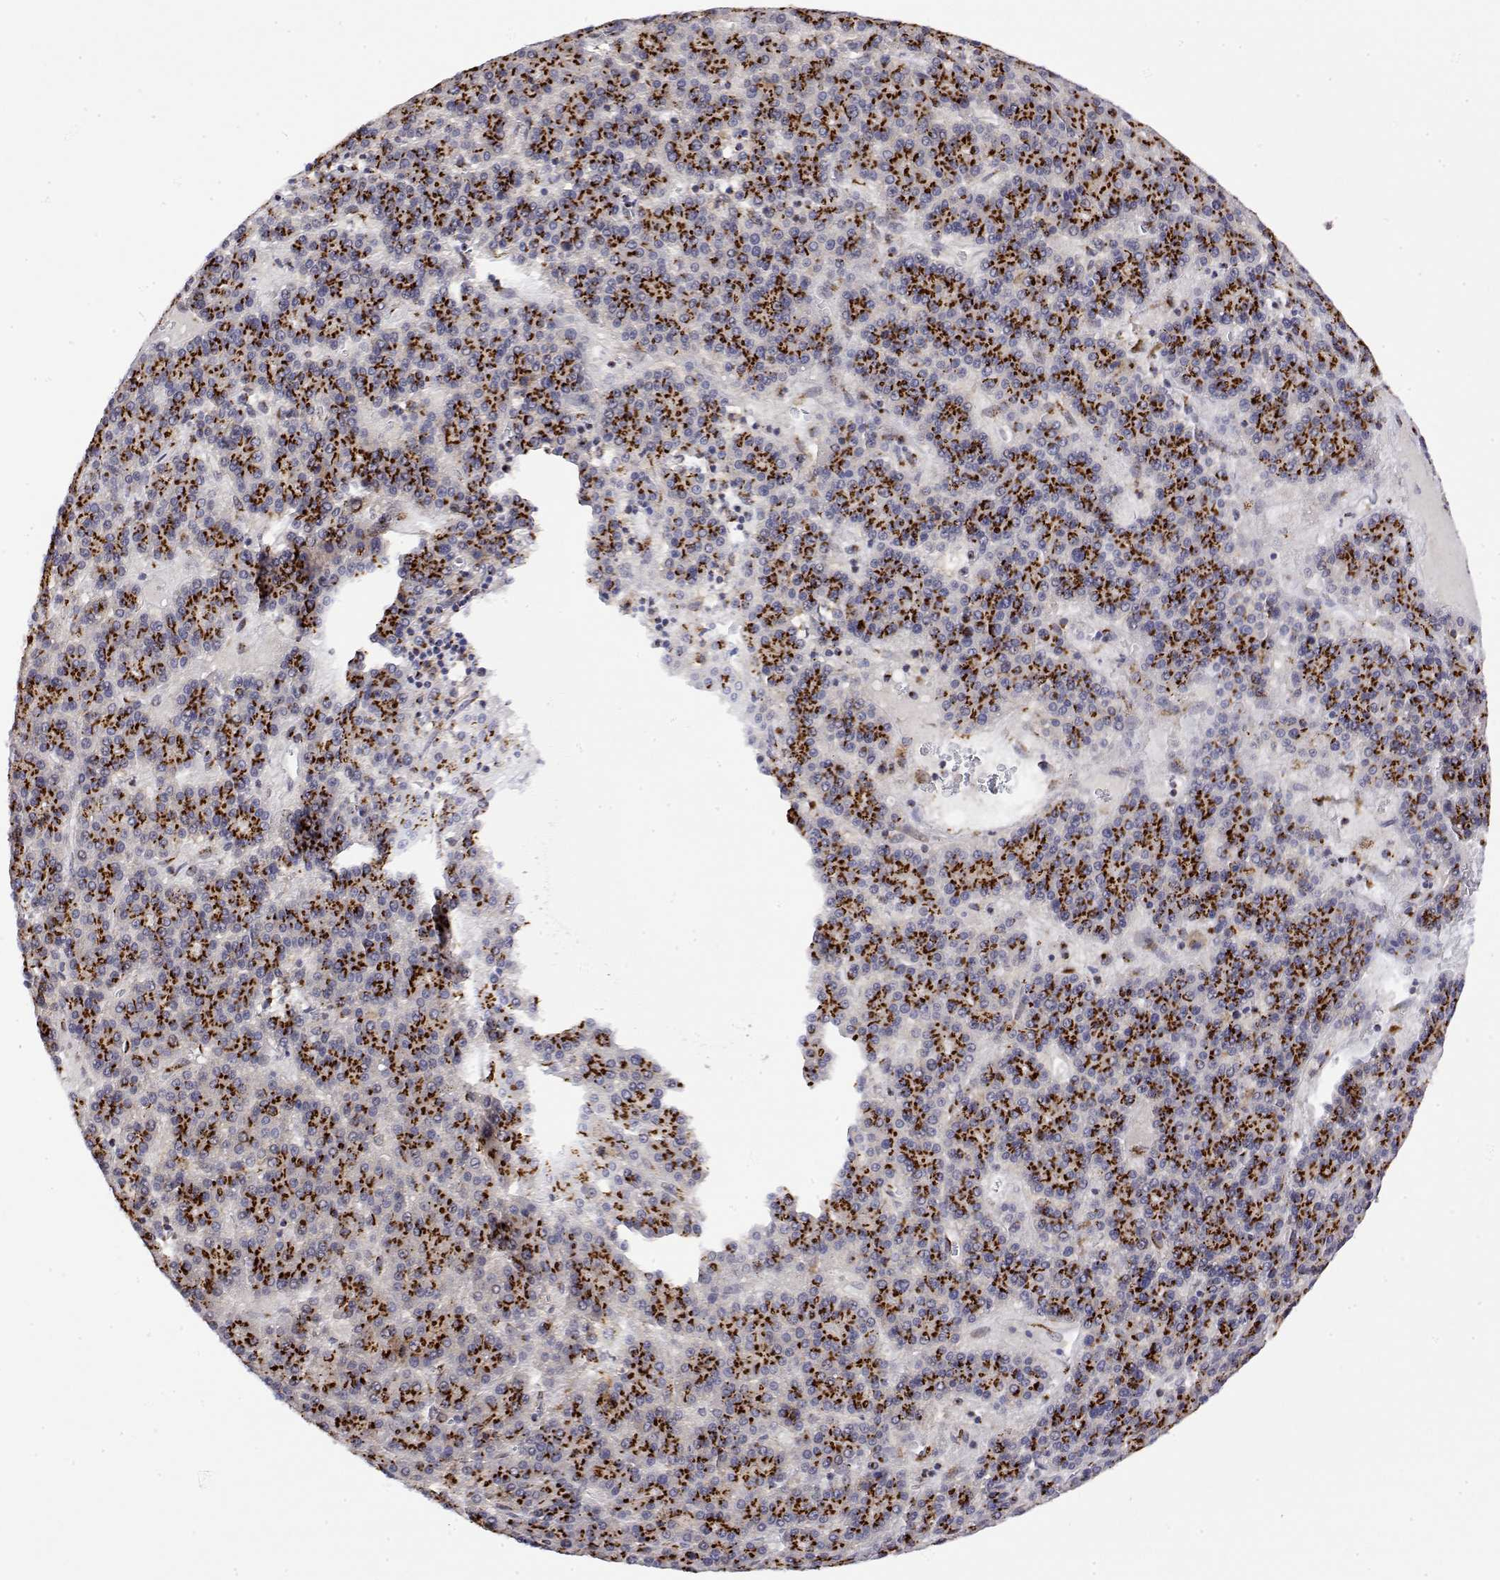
{"staining": {"intensity": "strong", "quantity": ">75%", "location": "cytoplasmic/membranous"}, "tissue": "liver cancer", "cell_type": "Tumor cells", "image_type": "cancer", "snomed": [{"axis": "morphology", "description": "Carcinoma, Hepatocellular, NOS"}, {"axis": "topography", "description": "Liver"}], "caption": "Liver hepatocellular carcinoma stained with a protein marker reveals strong staining in tumor cells.", "gene": "YIPF3", "patient": {"sex": "female", "age": 58}}